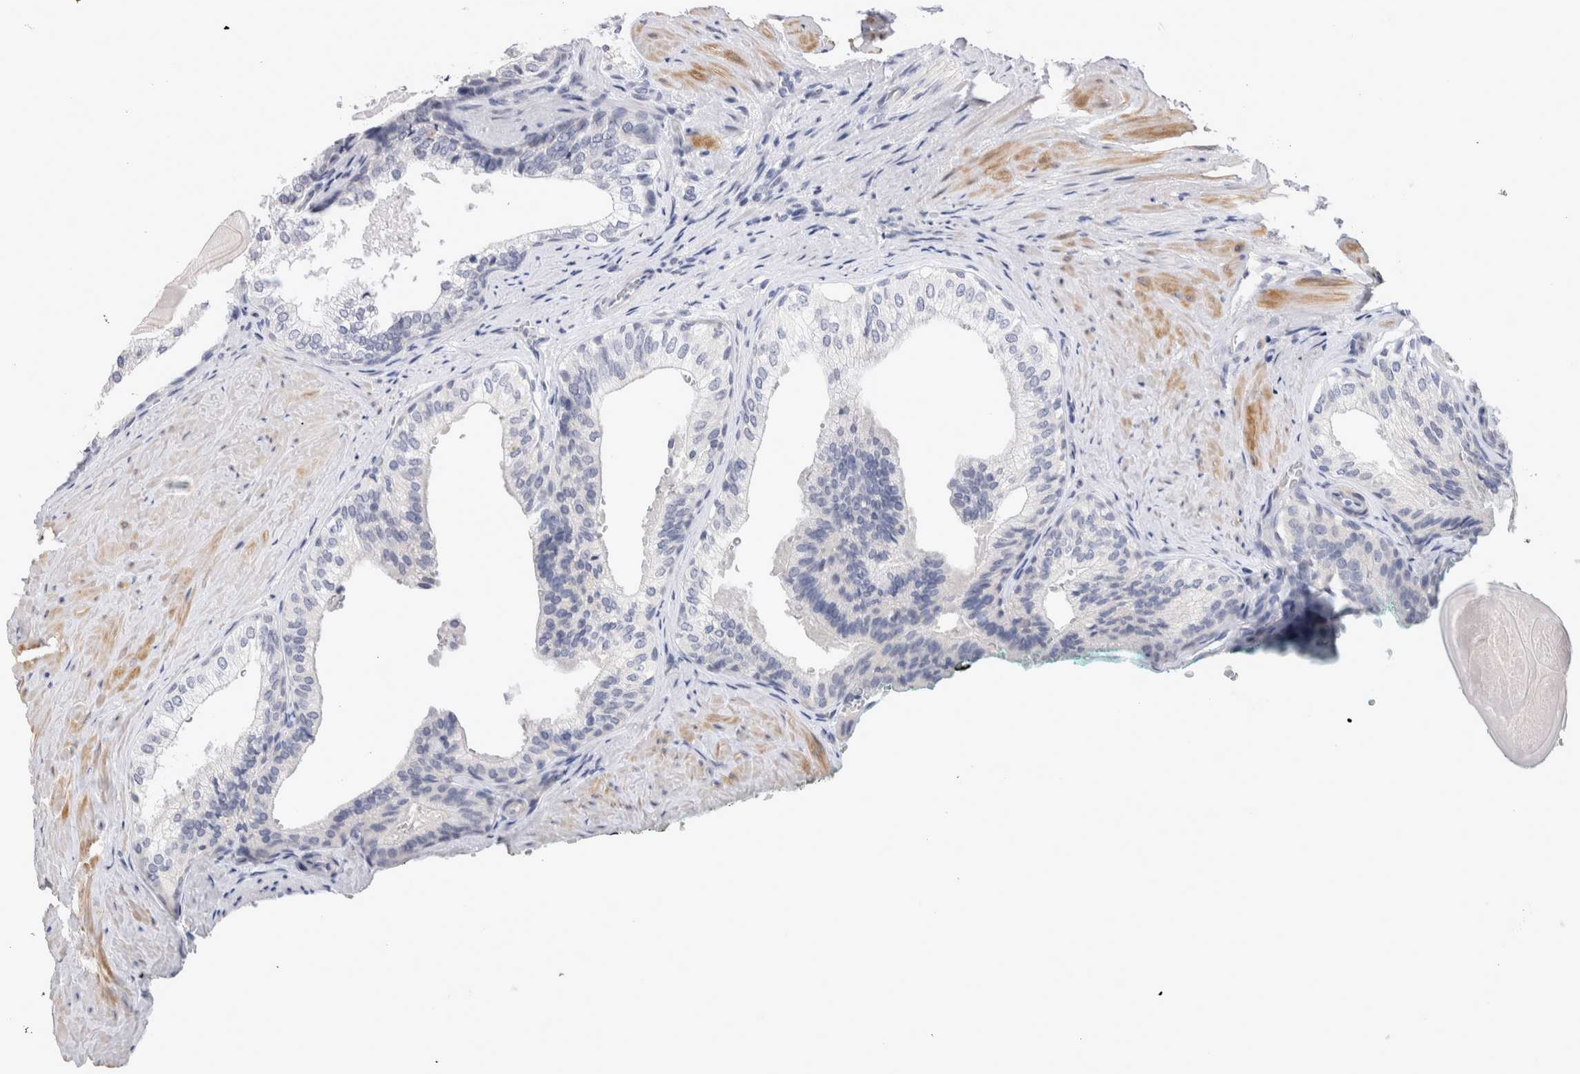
{"staining": {"intensity": "negative", "quantity": "none", "location": "none"}, "tissue": "prostate cancer", "cell_type": "Tumor cells", "image_type": "cancer", "snomed": [{"axis": "morphology", "description": "Adenocarcinoma, Low grade"}, {"axis": "topography", "description": "Prostate"}], "caption": "High magnification brightfield microscopy of prostate cancer (low-grade adenocarcinoma) stained with DAB (3,3'-diaminobenzidine) (brown) and counterstained with hematoxylin (blue): tumor cells show no significant positivity. (Brightfield microscopy of DAB (3,3'-diaminobenzidine) immunohistochemistry at high magnification).", "gene": "CRYBG1", "patient": {"sex": "male", "age": 60}}